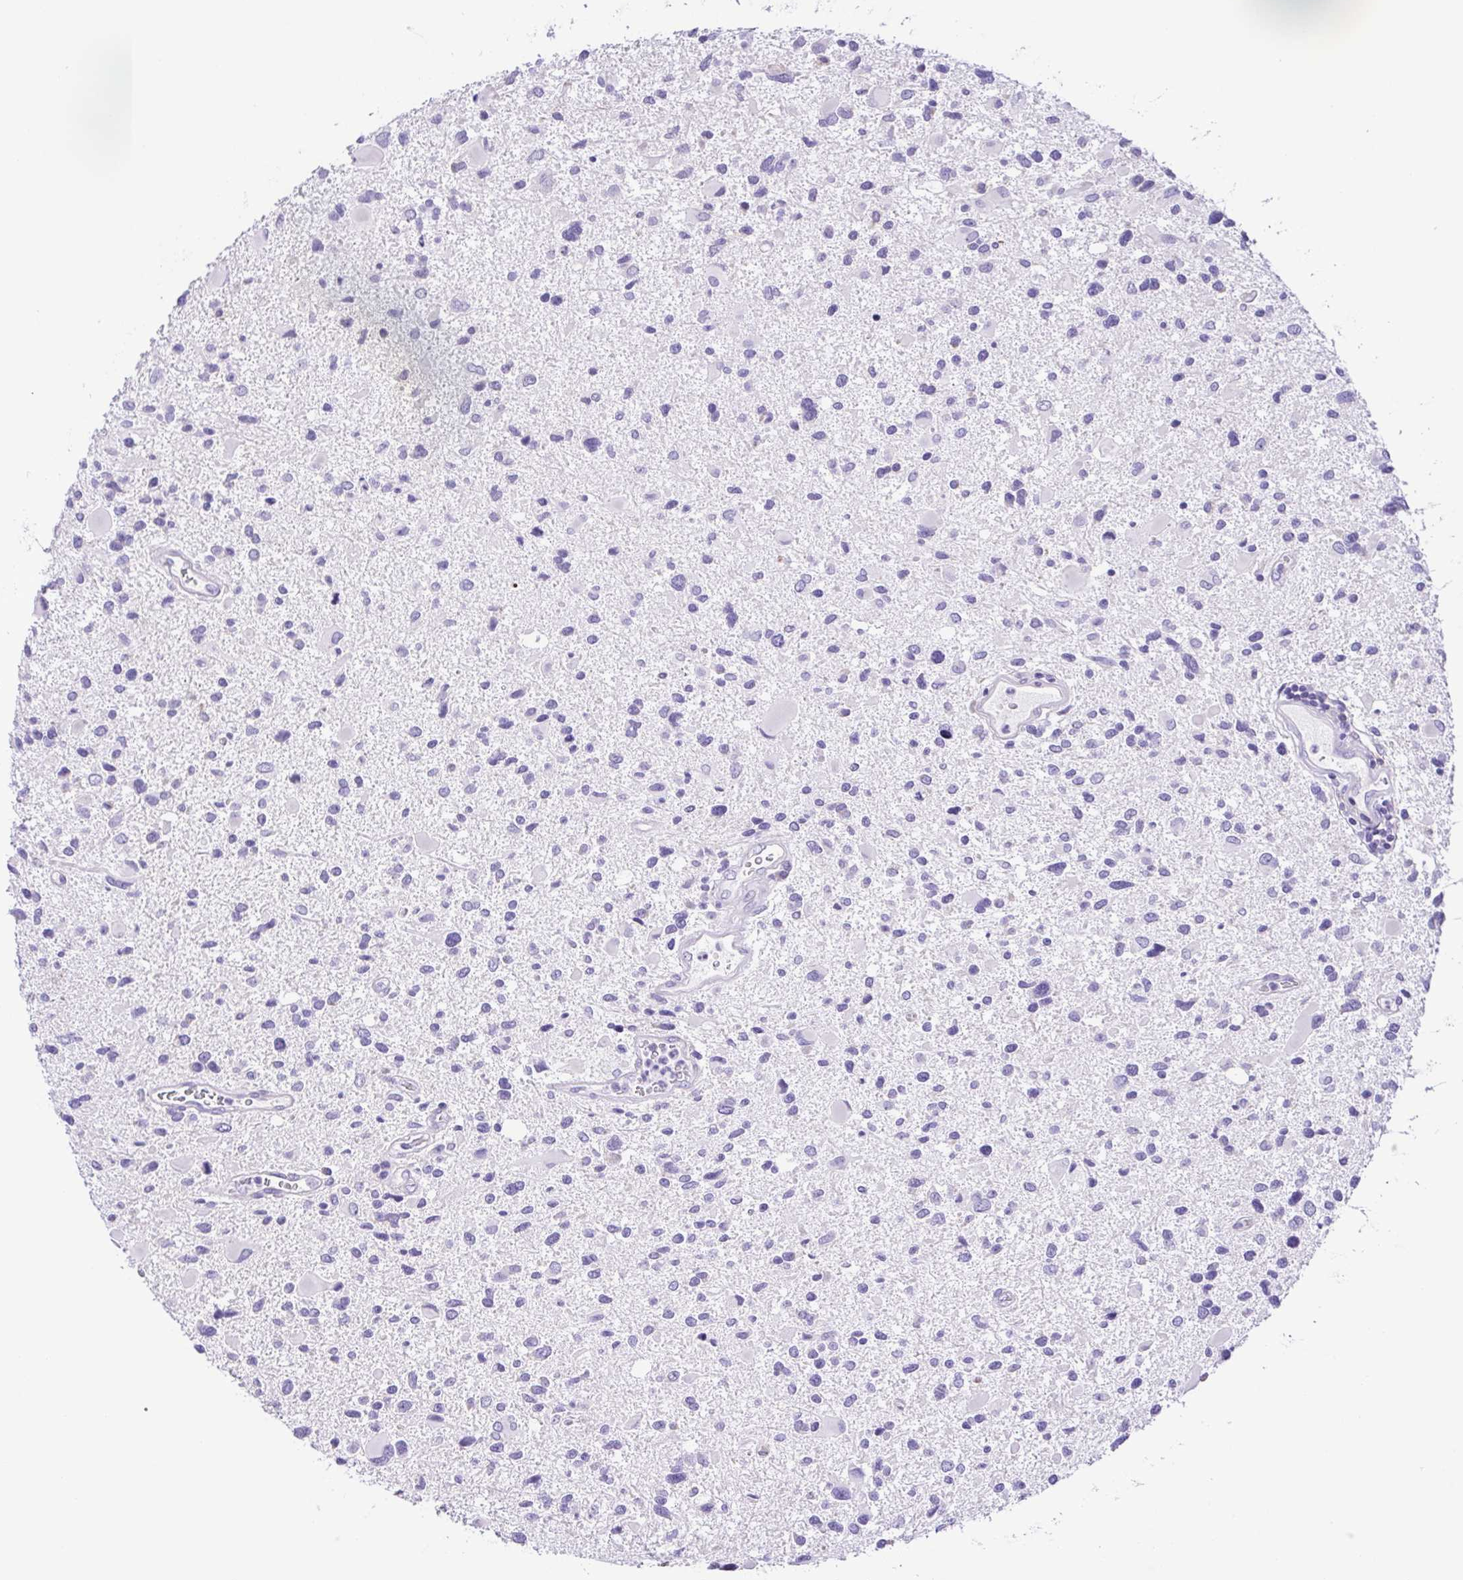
{"staining": {"intensity": "negative", "quantity": "none", "location": "none"}, "tissue": "glioma", "cell_type": "Tumor cells", "image_type": "cancer", "snomed": [{"axis": "morphology", "description": "Glioma, malignant, Low grade"}, {"axis": "topography", "description": "Brain"}], "caption": "A high-resolution photomicrograph shows IHC staining of malignant glioma (low-grade), which exhibits no significant positivity in tumor cells. (DAB (3,3'-diaminobenzidine) immunohistochemistry (IHC) with hematoxylin counter stain).", "gene": "CD72", "patient": {"sex": "female", "age": 32}}